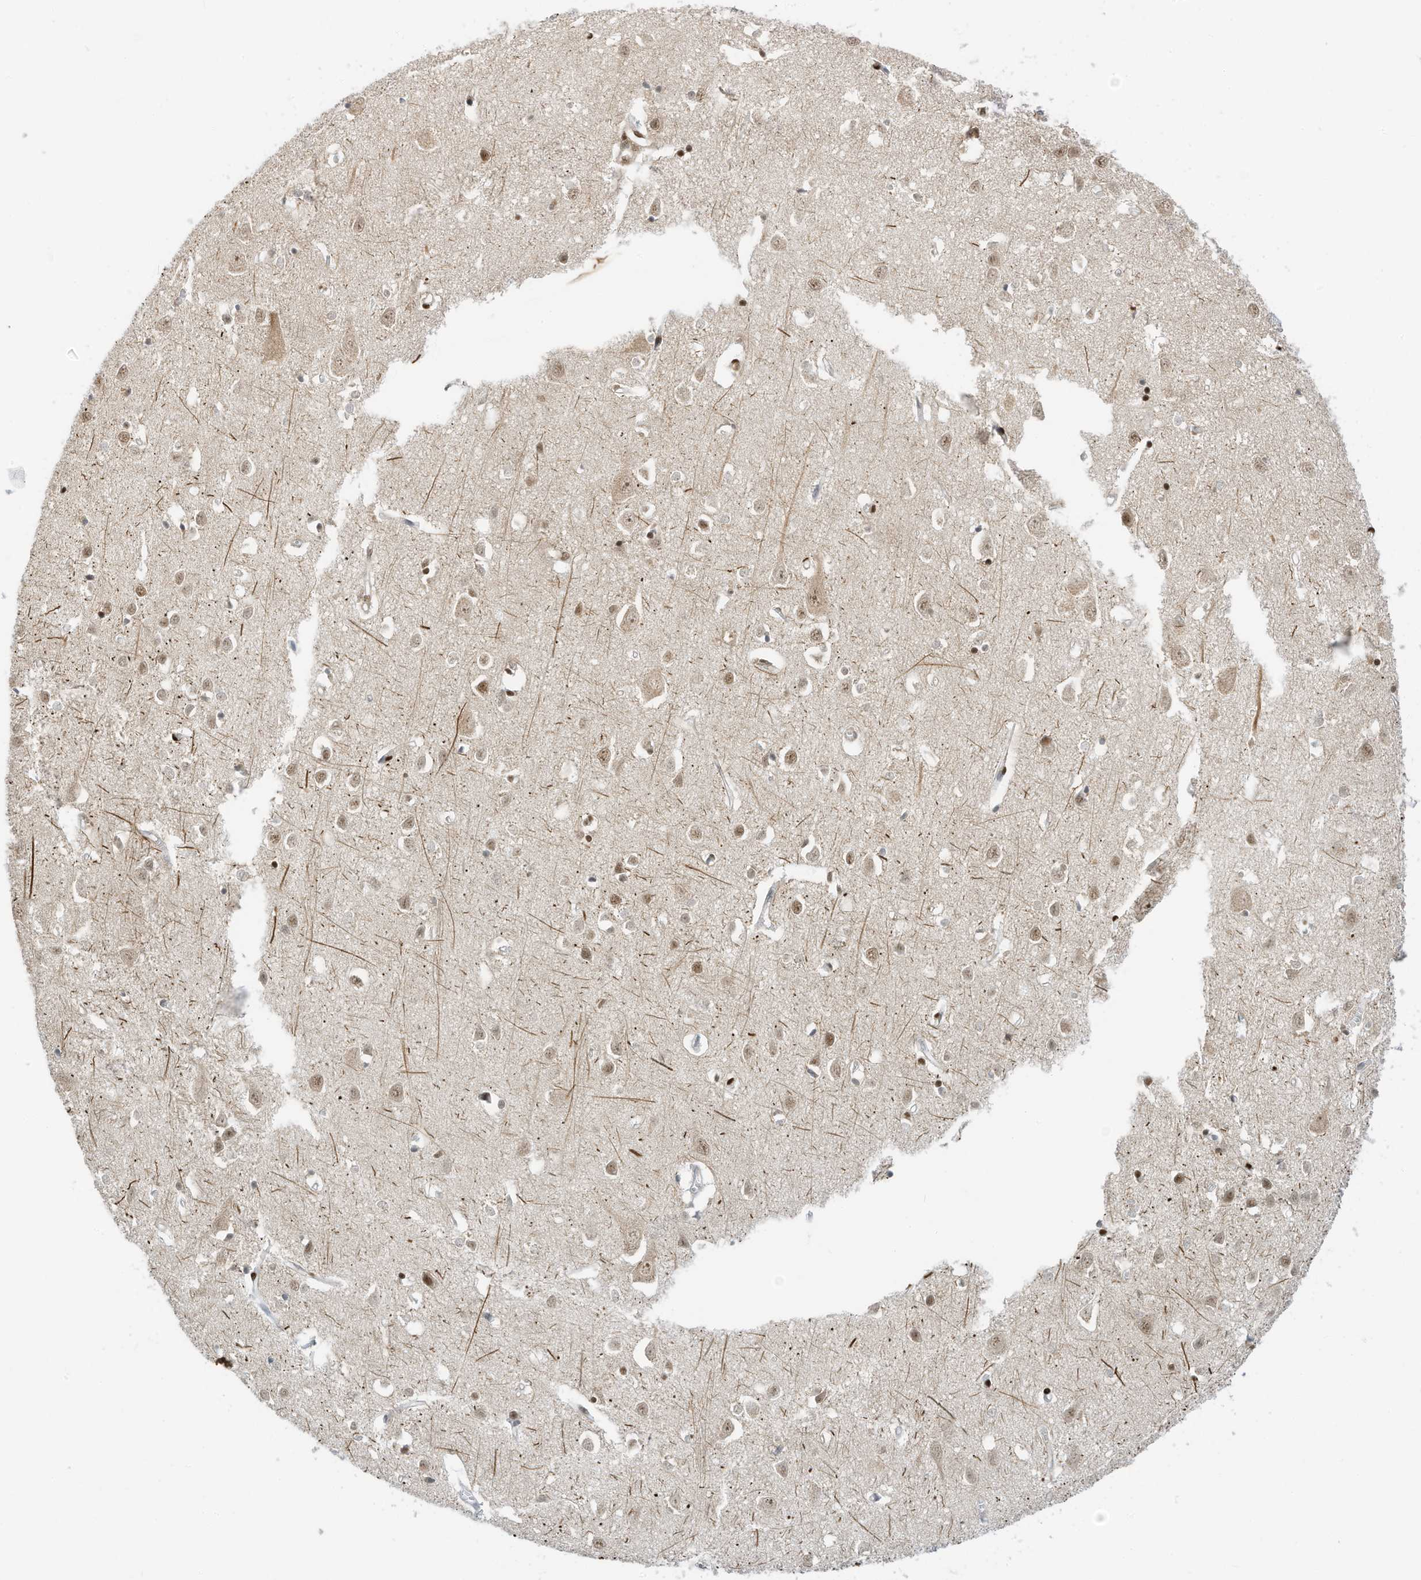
{"staining": {"intensity": "moderate", "quantity": "25%-75%", "location": "nuclear"}, "tissue": "cerebral cortex", "cell_type": "Endothelial cells", "image_type": "normal", "snomed": [{"axis": "morphology", "description": "Normal tissue, NOS"}, {"axis": "topography", "description": "Cerebral cortex"}], "caption": "The photomicrograph exhibits a brown stain indicating the presence of a protein in the nuclear of endothelial cells in cerebral cortex. The protein is shown in brown color, while the nuclei are stained blue.", "gene": "AURKAIP1", "patient": {"sex": "female", "age": 64}}